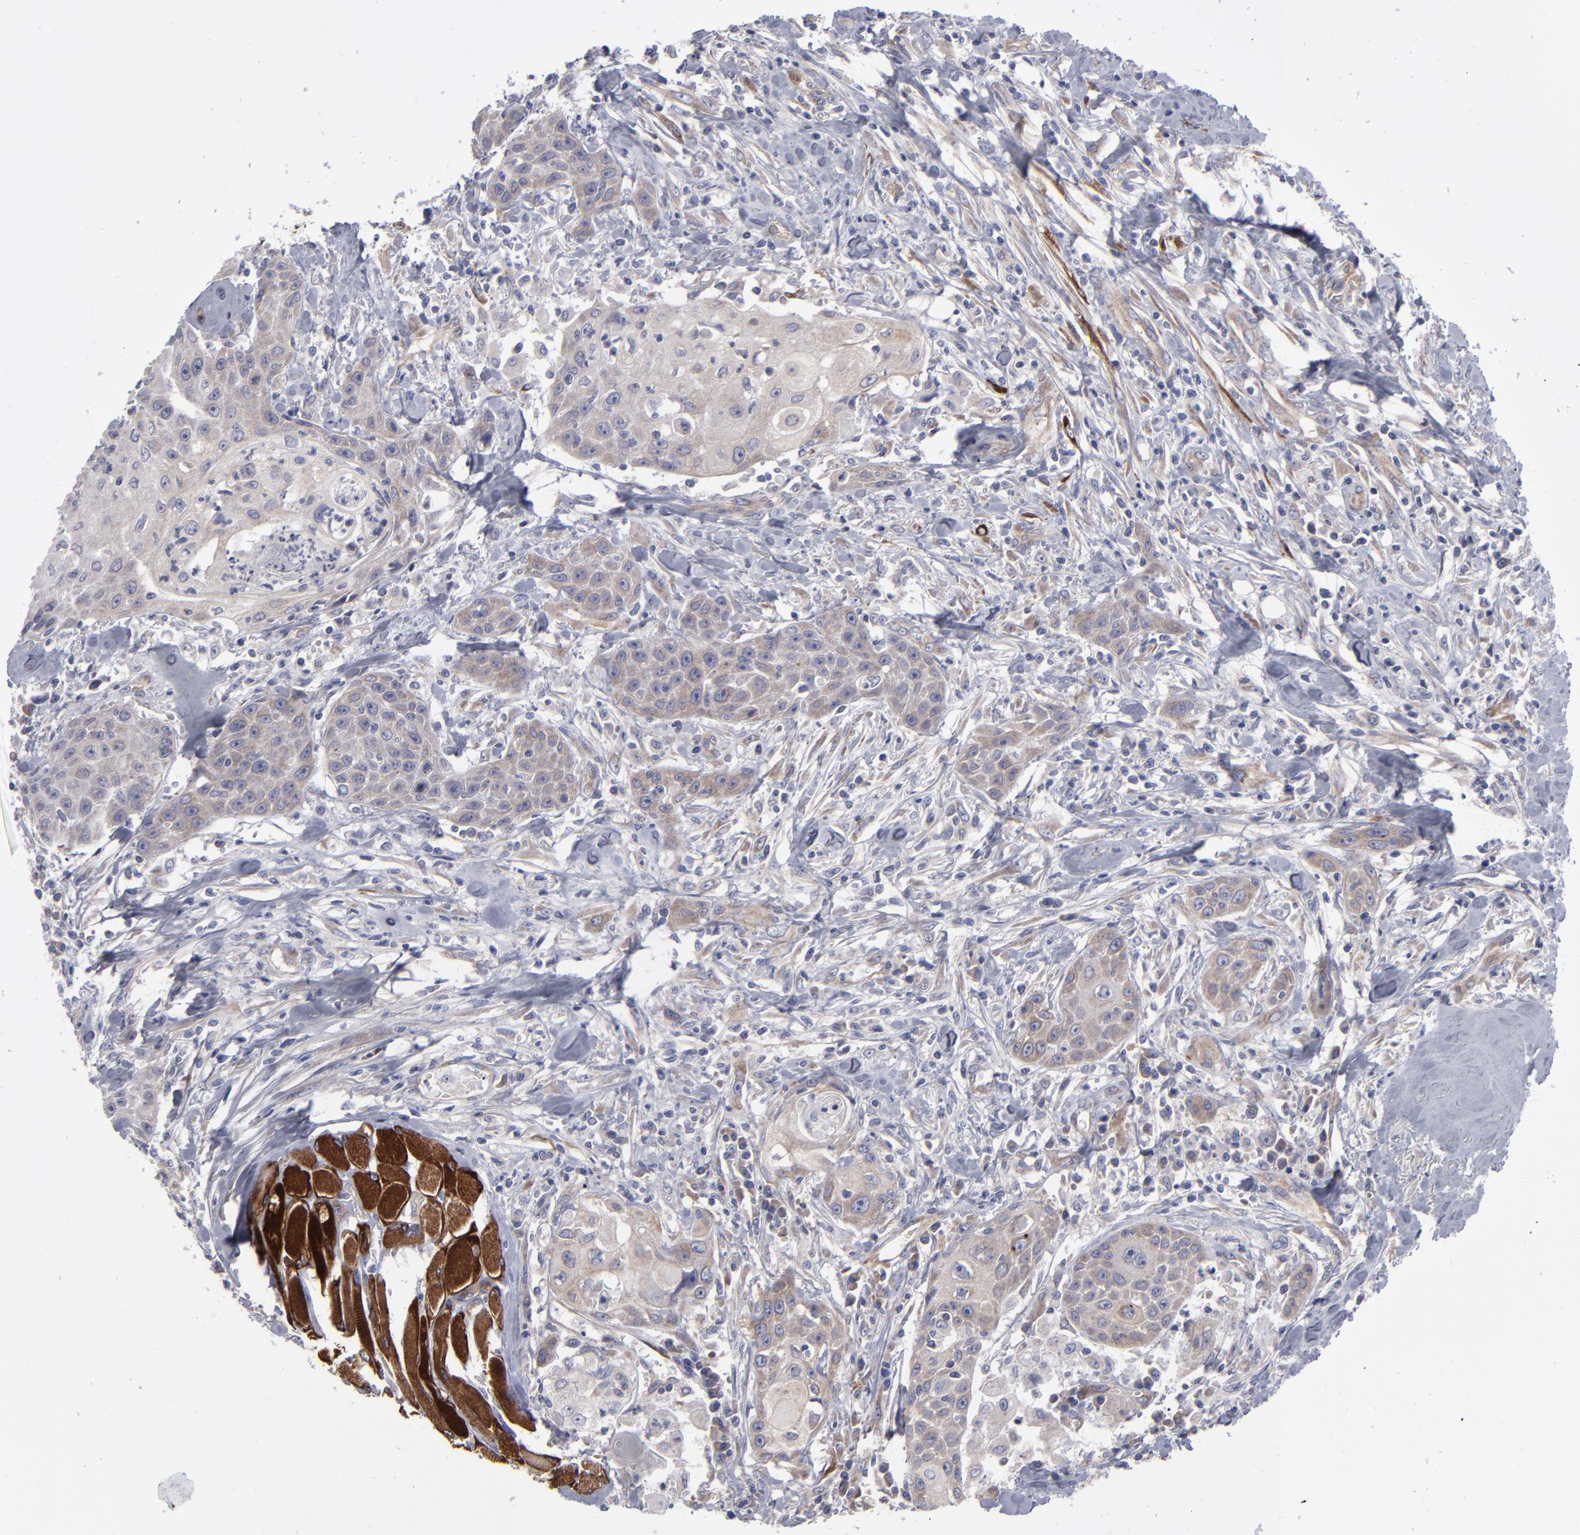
{"staining": {"intensity": "weak", "quantity": ">75%", "location": "cytoplasmic/membranous"}, "tissue": "head and neck cancer", "cell_type": "Tumor cells", "image_type": "cancer", "snomed": [{"axis": "morphology", "description": "Squamous cell carcinoma, NOS"}, {"axis": "topography", "description": "Oral tissue"}, {"axis": "topography", "description": "Head-Neck"}], "caption": "The histopathology image displays a brown stain indicating the presence of a protein in the cytoplasmic/membranous of tumor cells in squamous cell carcinoma (head and neck). Using DAB (brown) and hematoxylin (blue) stains, captured at high magnification using brightfield microscopy.", "gene": "SLMAP", "patient": {"sex": "female", "age": 82}}